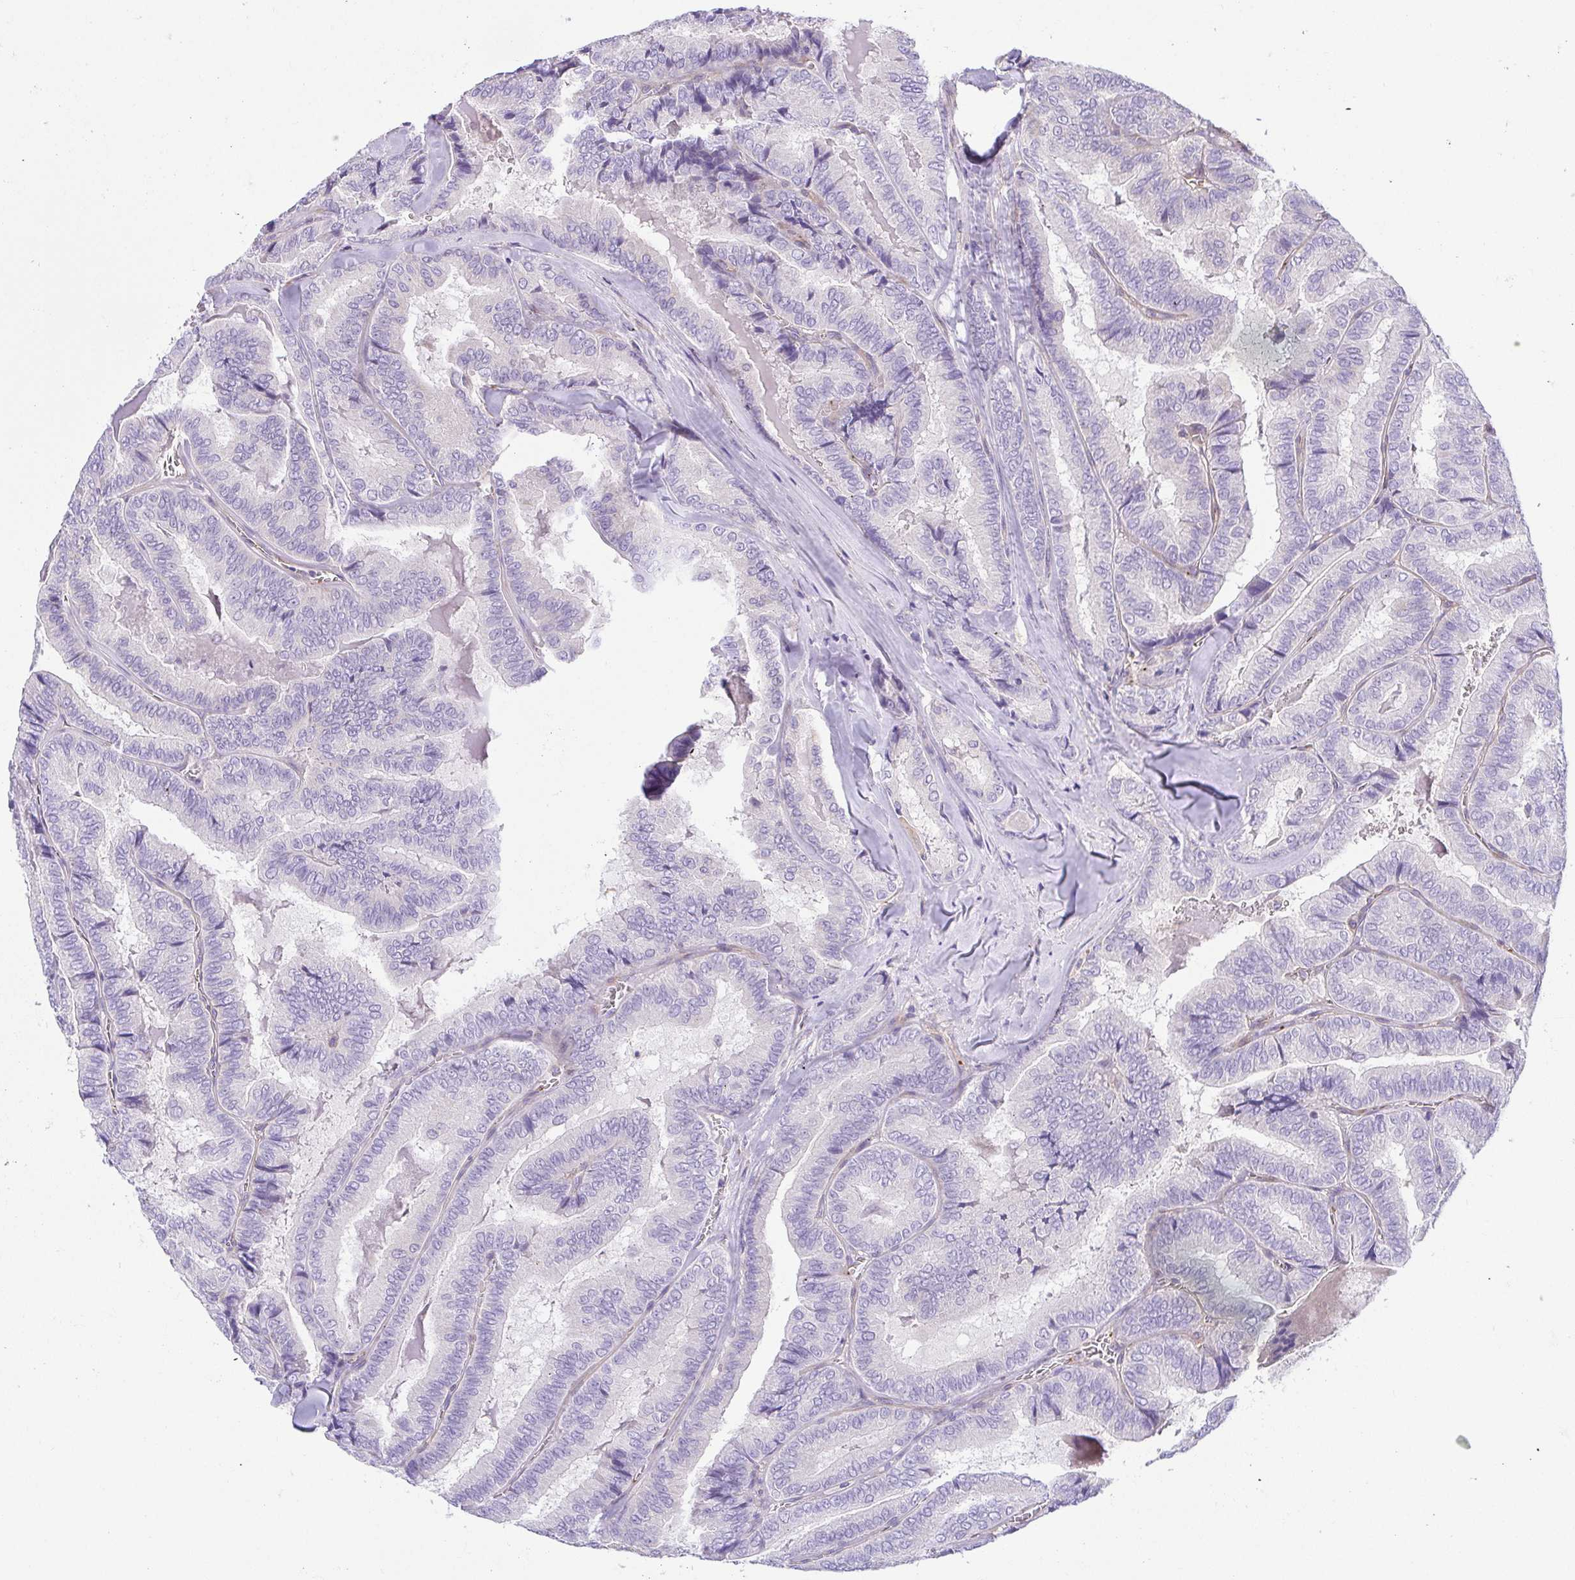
{"staining": {"intensity": "negative", "quantity": "none", "location": "none"}, "tissue": "thyroid cancer", "cell_type": "Tumor cells", "image_type": "cancer", "snomed": [{"axis": "morphology", "description": "Papillary adenocarcinoma, NOS"}, {"axis": "topography", "description": "Thyroid gland"}], "caption": "Immunohistochemistry (IHC) histopathology image of human thyroid cancer (papillary adenocarcinoma) stained for a protein (brown), which reveals no positivity in tumor cells.", "gene": "PRR14L", "patient": {"sex": "female", "age": 75}}